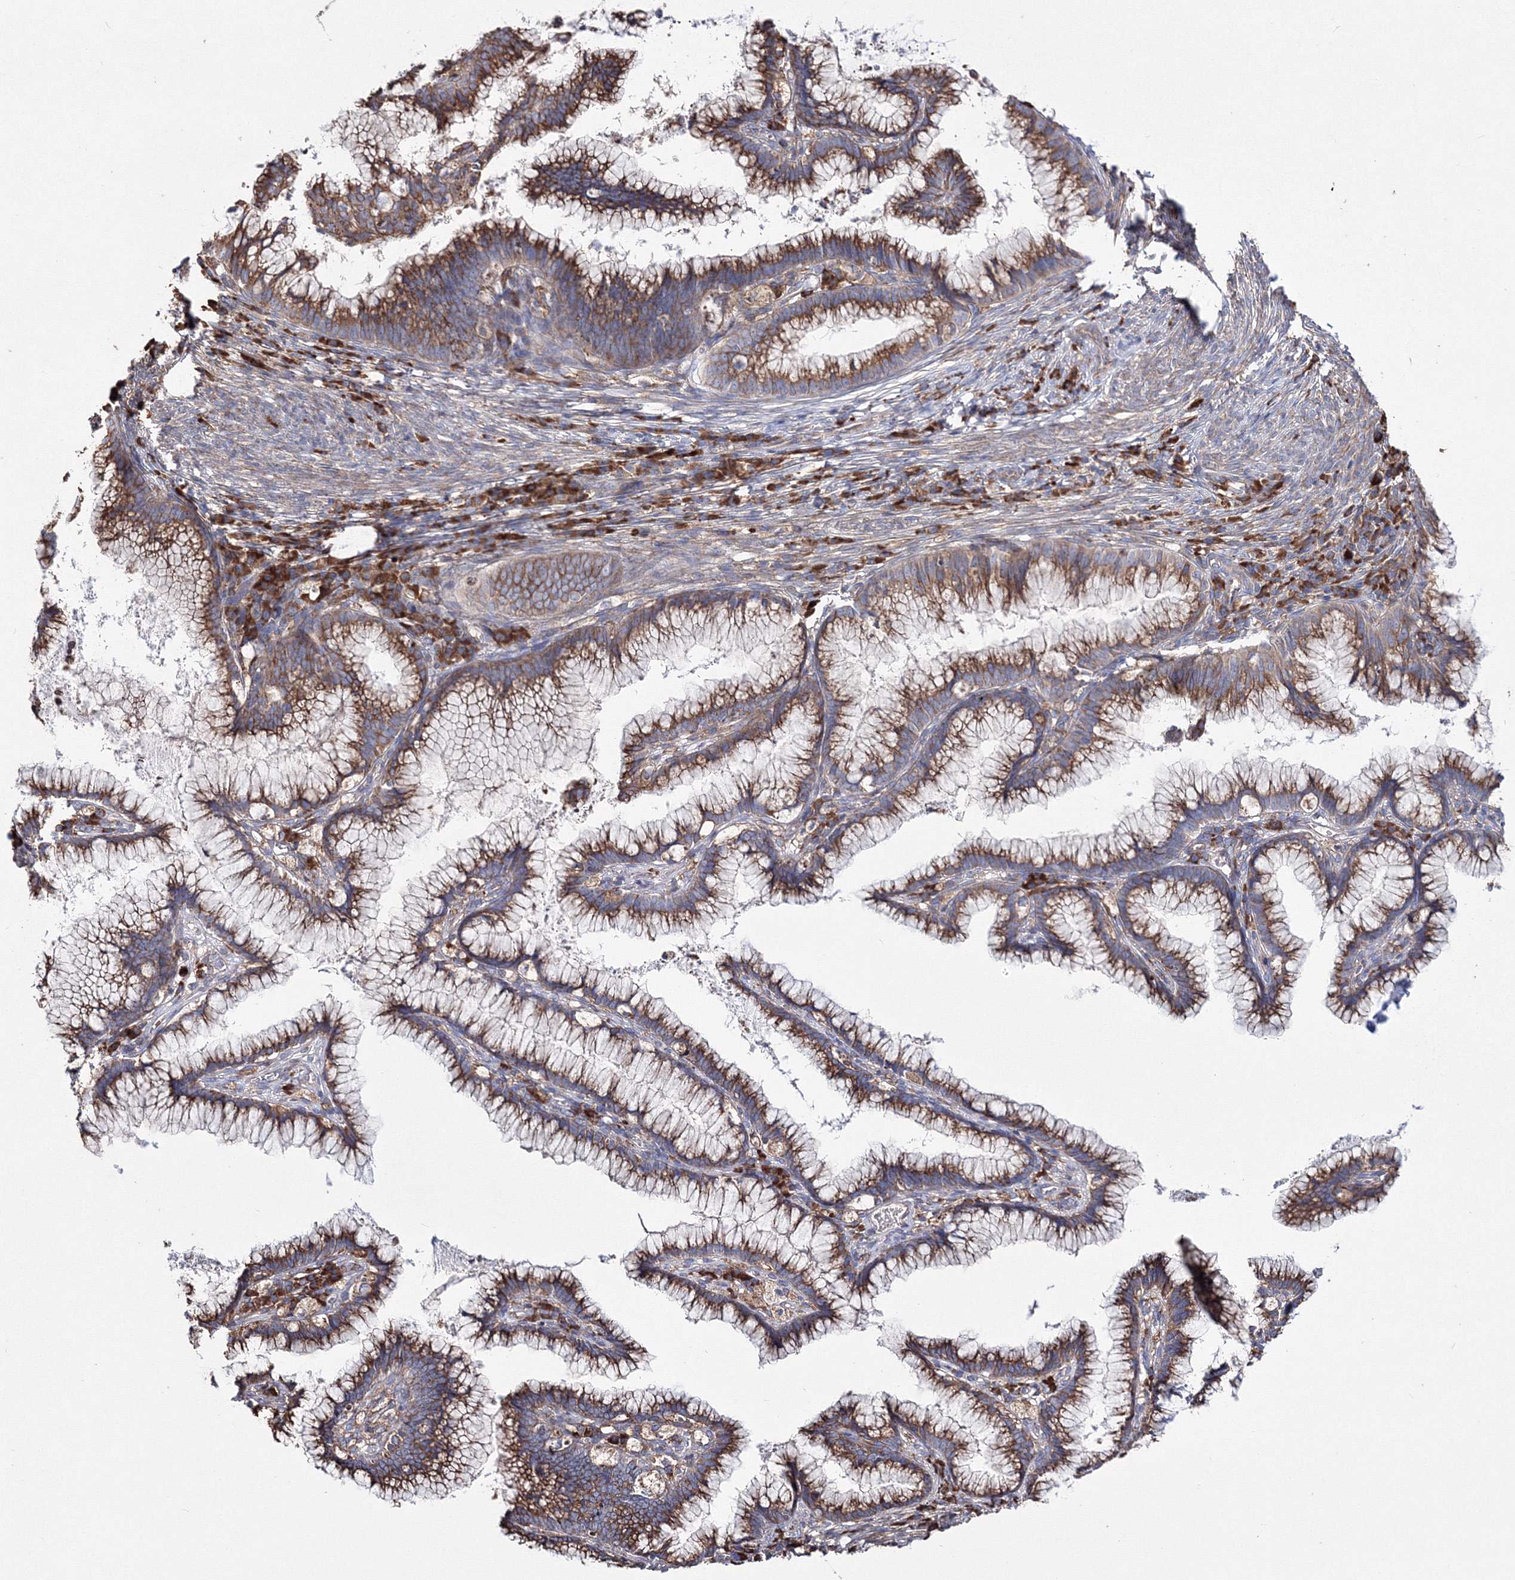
{"staining": {"intensity": "moderate", "quantity": ">75%", "location": "cytoplasmic/membranous"}, "tissue": "cervical cancer", "cell_type": "Tumor cells", "image_type": "cancer", "snomed": [{"axis": "morphology", "description": "Adenocarcinoma, NOS"}, {"axis": "topography", "description": "Cervix"}], "caption": "Immunohistochemistry (IHC) histopathology image of cervical adenocarcinoma stained for a protein (brown), which shows medium levels of moderate cytoplasmic/membranous staining in approximately >75% of tumor cells.", "gene": "VPS8", "patient": {"sex": "female", "age": 36}}